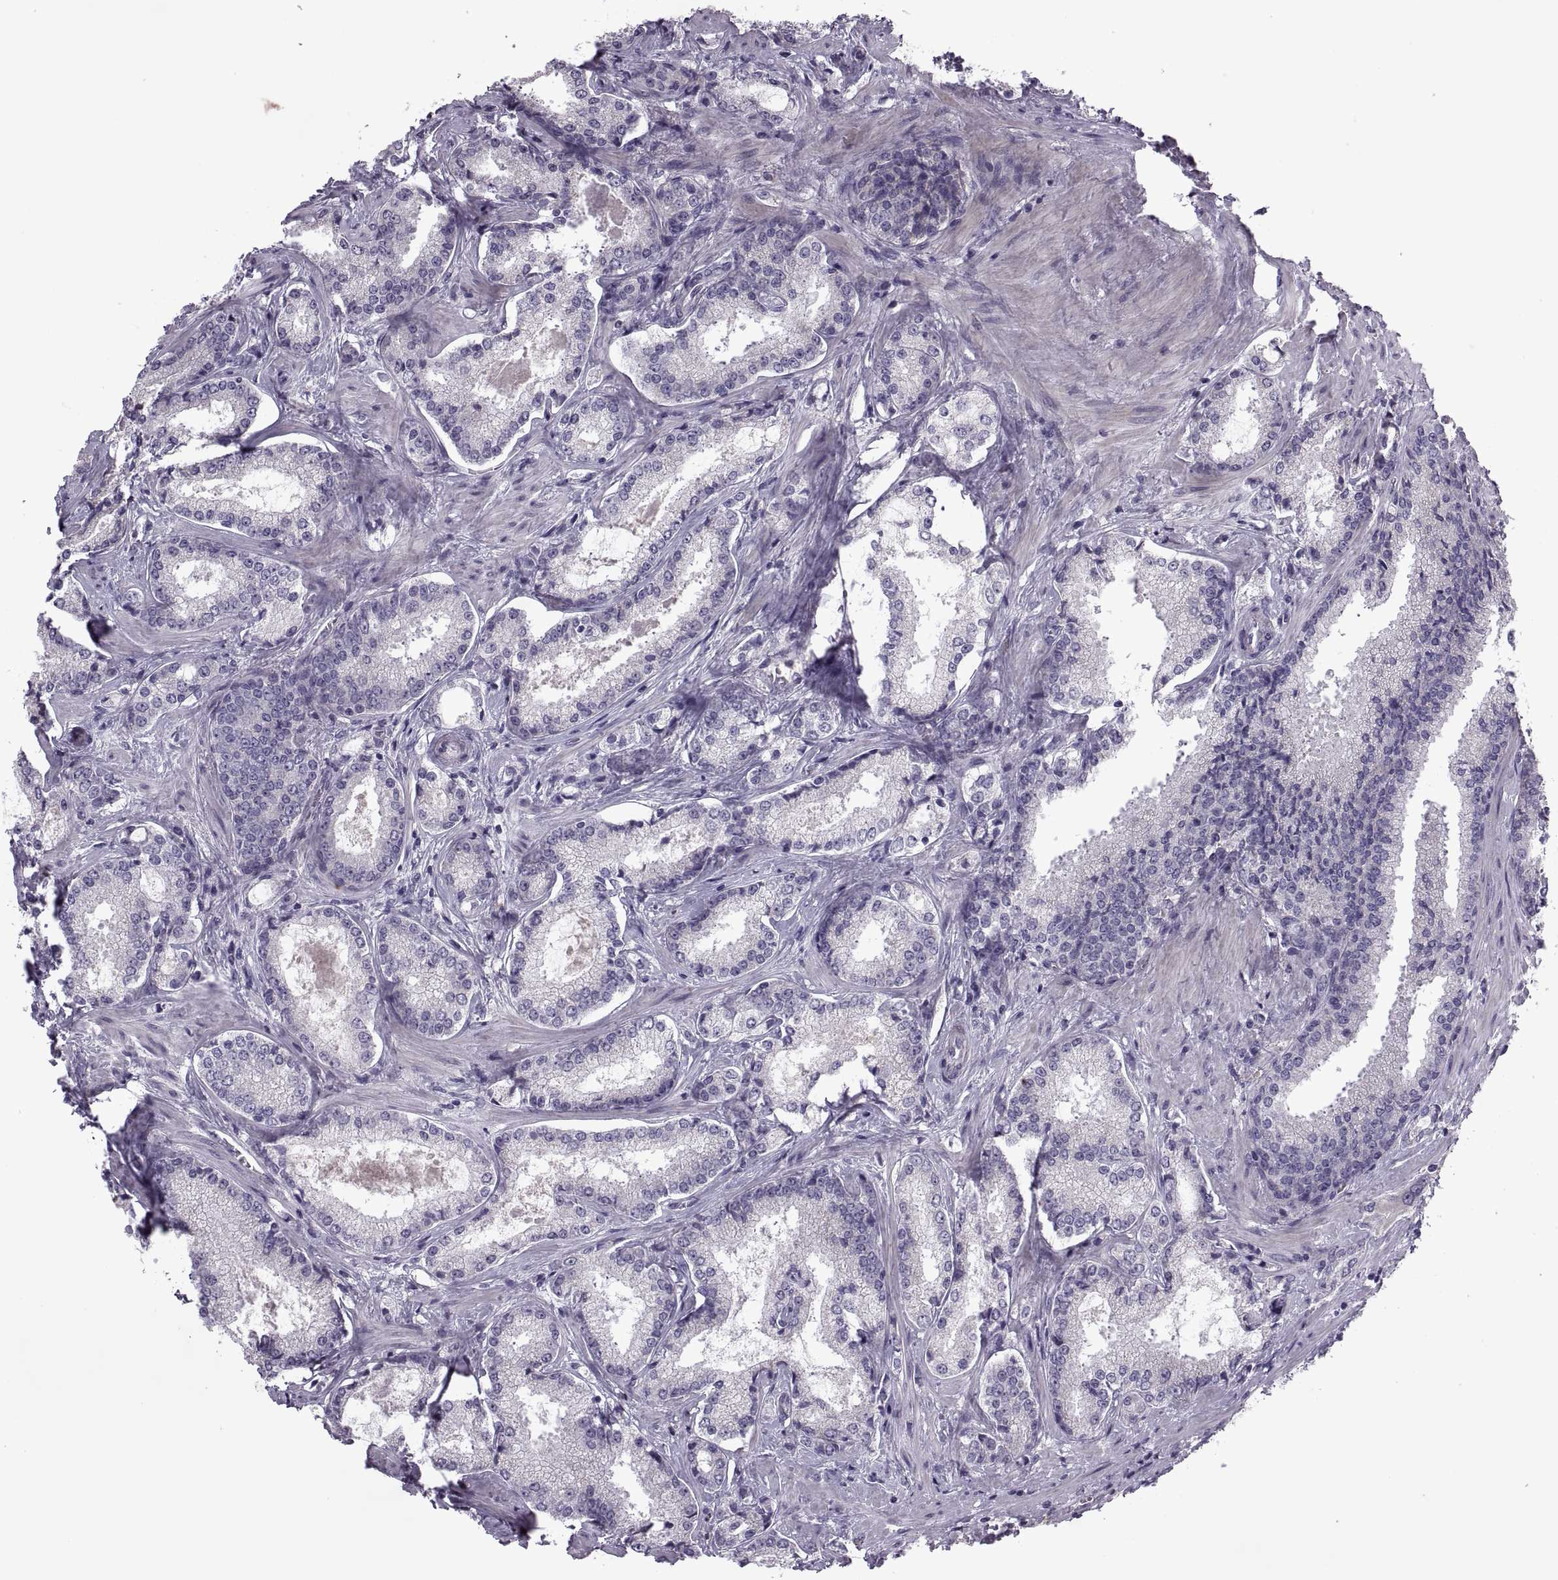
{"staining": {"intensity": "negative", "quantity": "none", "location": "none"}, "tissue": "prostate cancer", "cell_type": "Tumor cells", "image_type": "cancer", "snomed": [{"axis": "morphology", "description": "Adenocarcinoma, Low grade"}, {"axis": "topography", "description": "Prostate"}], "caption": "Adenocarcinoma (low-grade) (prostate) was stained to show a protein in brown. There is no significant expression in tumor cells.", "gene": "ODF3", "patient": {"sex": "male", "age": 56}}